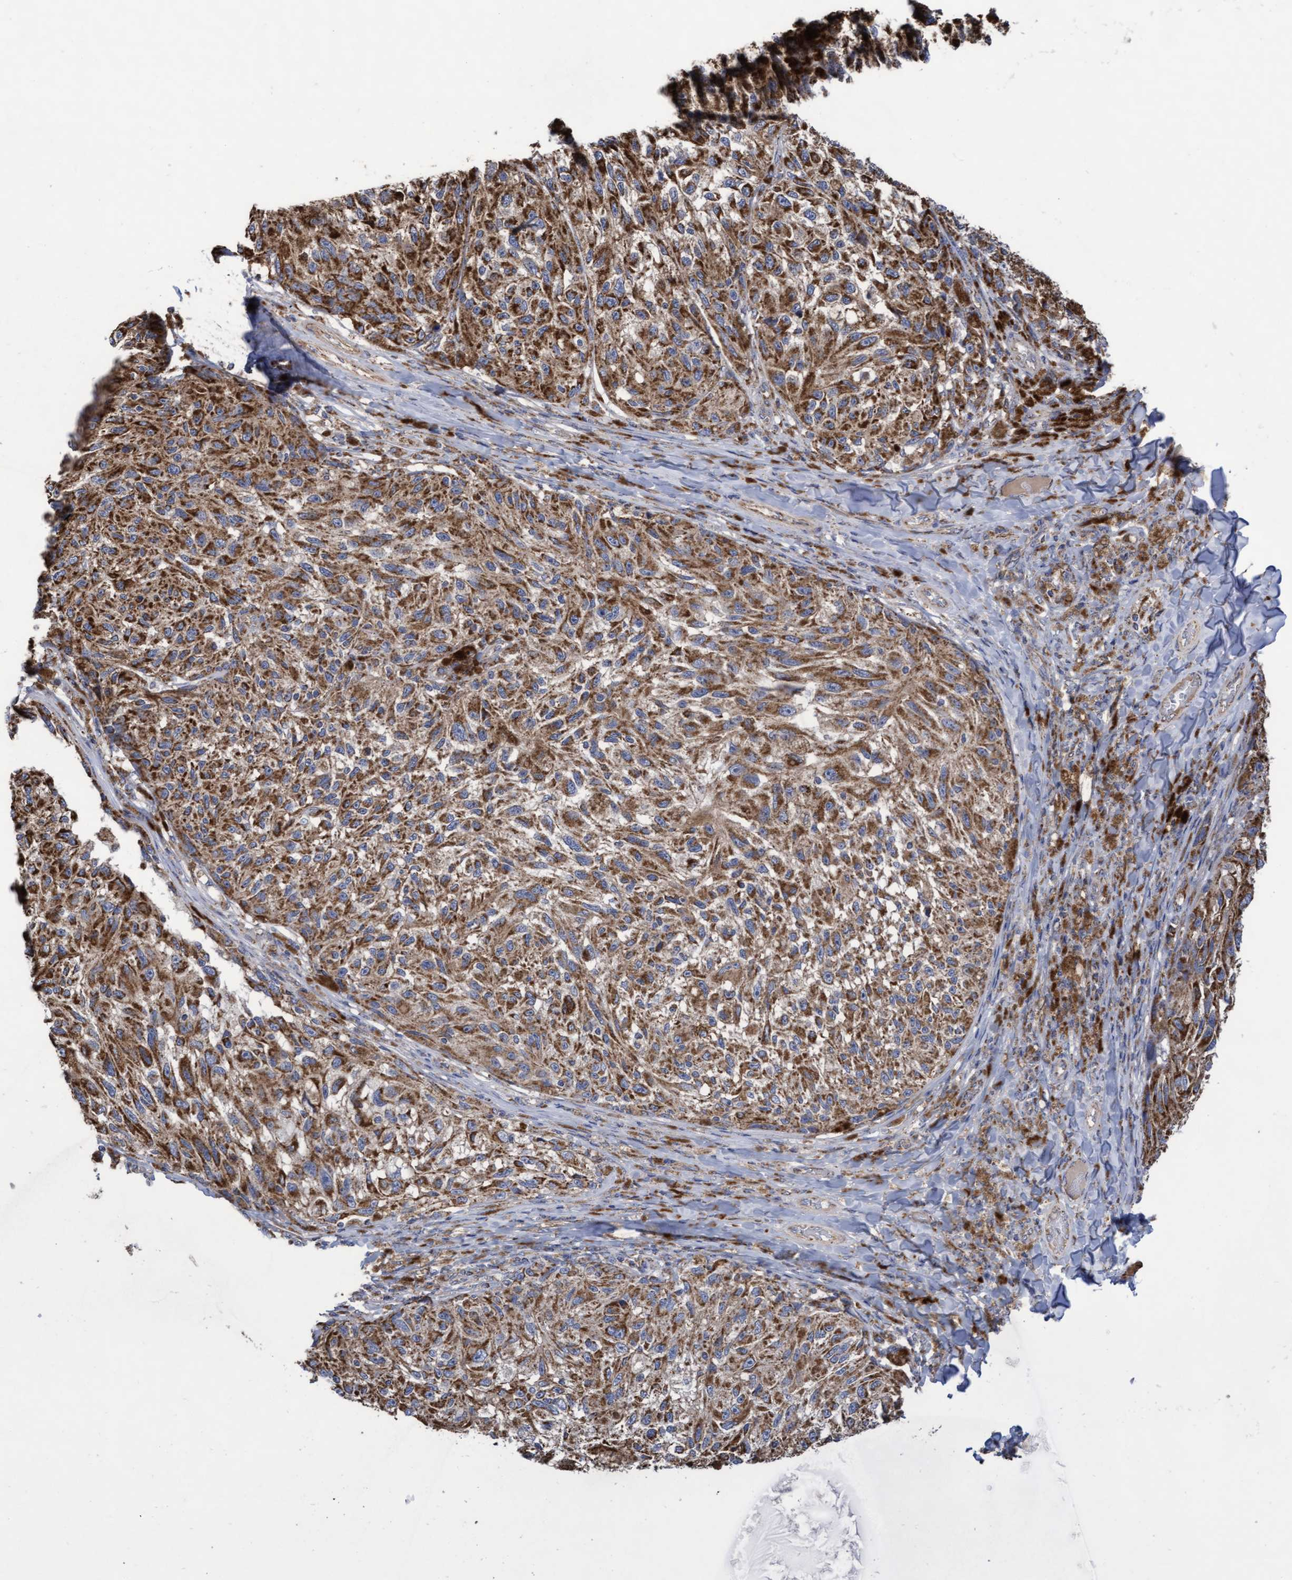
{"staining": {"intensity": "moderate", "quantity": ">75%", "location": "cytoplasmic/membranous"}, "tissue": "melanoma", "cell_type": "Tumor cells", "image_type": "cancer", "snomed": [{"axis": "morphology", "description": "Malignant melanoma, NOS"}, {"axis": "topography", "description": "Skin"}], "caption": "About >75% of tumor cells in malignant melanoma exhibit moderate cytoplasmic/membranous protein expression as visualized by brown immunohistochemical staining.", "gene": "COBL", "patient": {"sex": "female", "age": 73}}